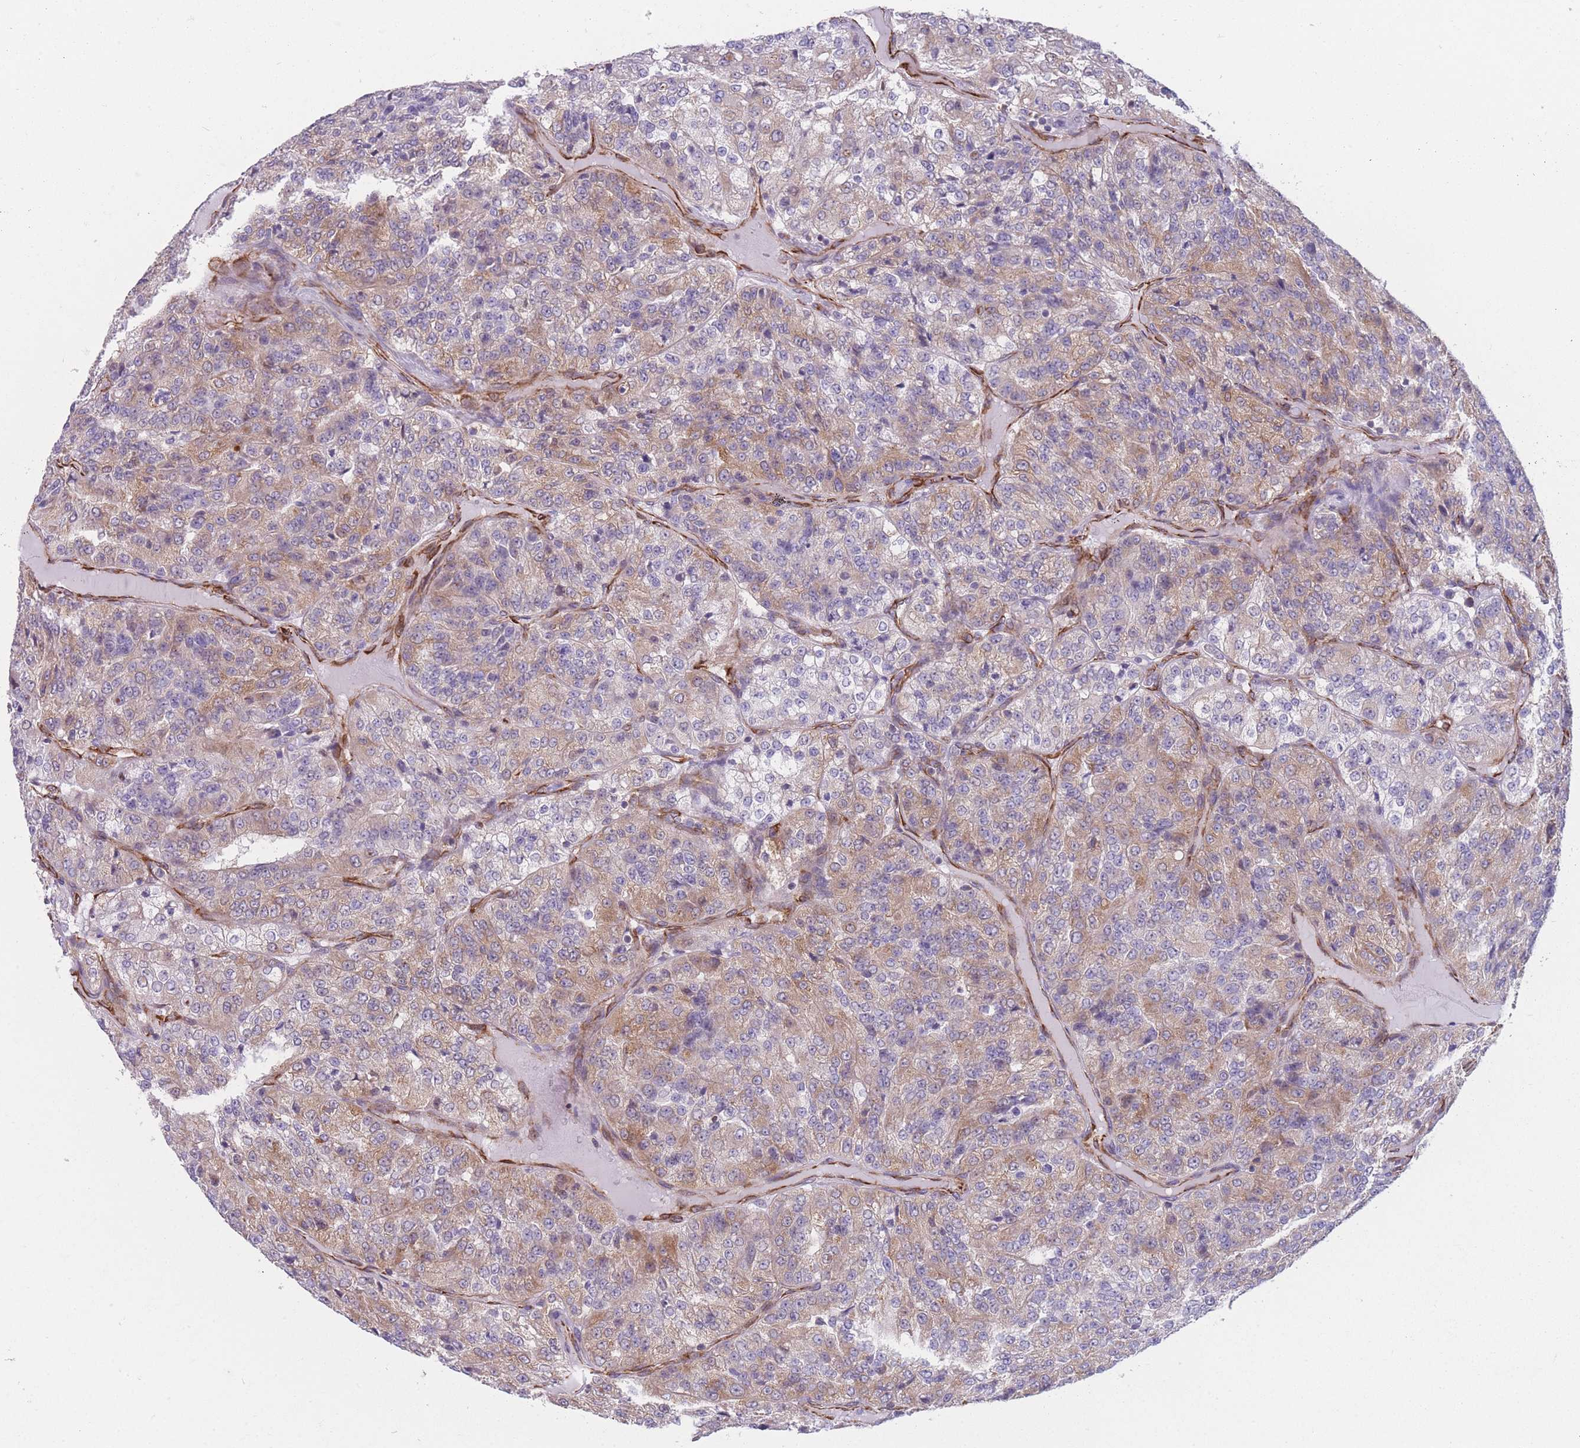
{"staining": {"intensity": "moderate", "quantity": ">75%", "location": "cytoplasmic/membranous"}, "tissue": "renal cancer", "cell_type": "Tumor cells", "image_type": "cancer", "snomed": [{"axis": "morphology", "description": "Adenocarcinoma, NOS"}, {"axis": "topography", "description": "Kidney"}], "caption": "Renal cancer (adenocarcinoma) stained with immunohistochemistry (IHC) reveals moderate cytoplasmic/membranous expression in about >75% of tumor cells. The staining is performed using DAB (3,3'-diaminobenzidine) brown chromogen to label protein expression. The nuclei are counter-stained blue using hematoxylin.", "gene": "AK9", "patient": {"sex": "female", "age": 63}}